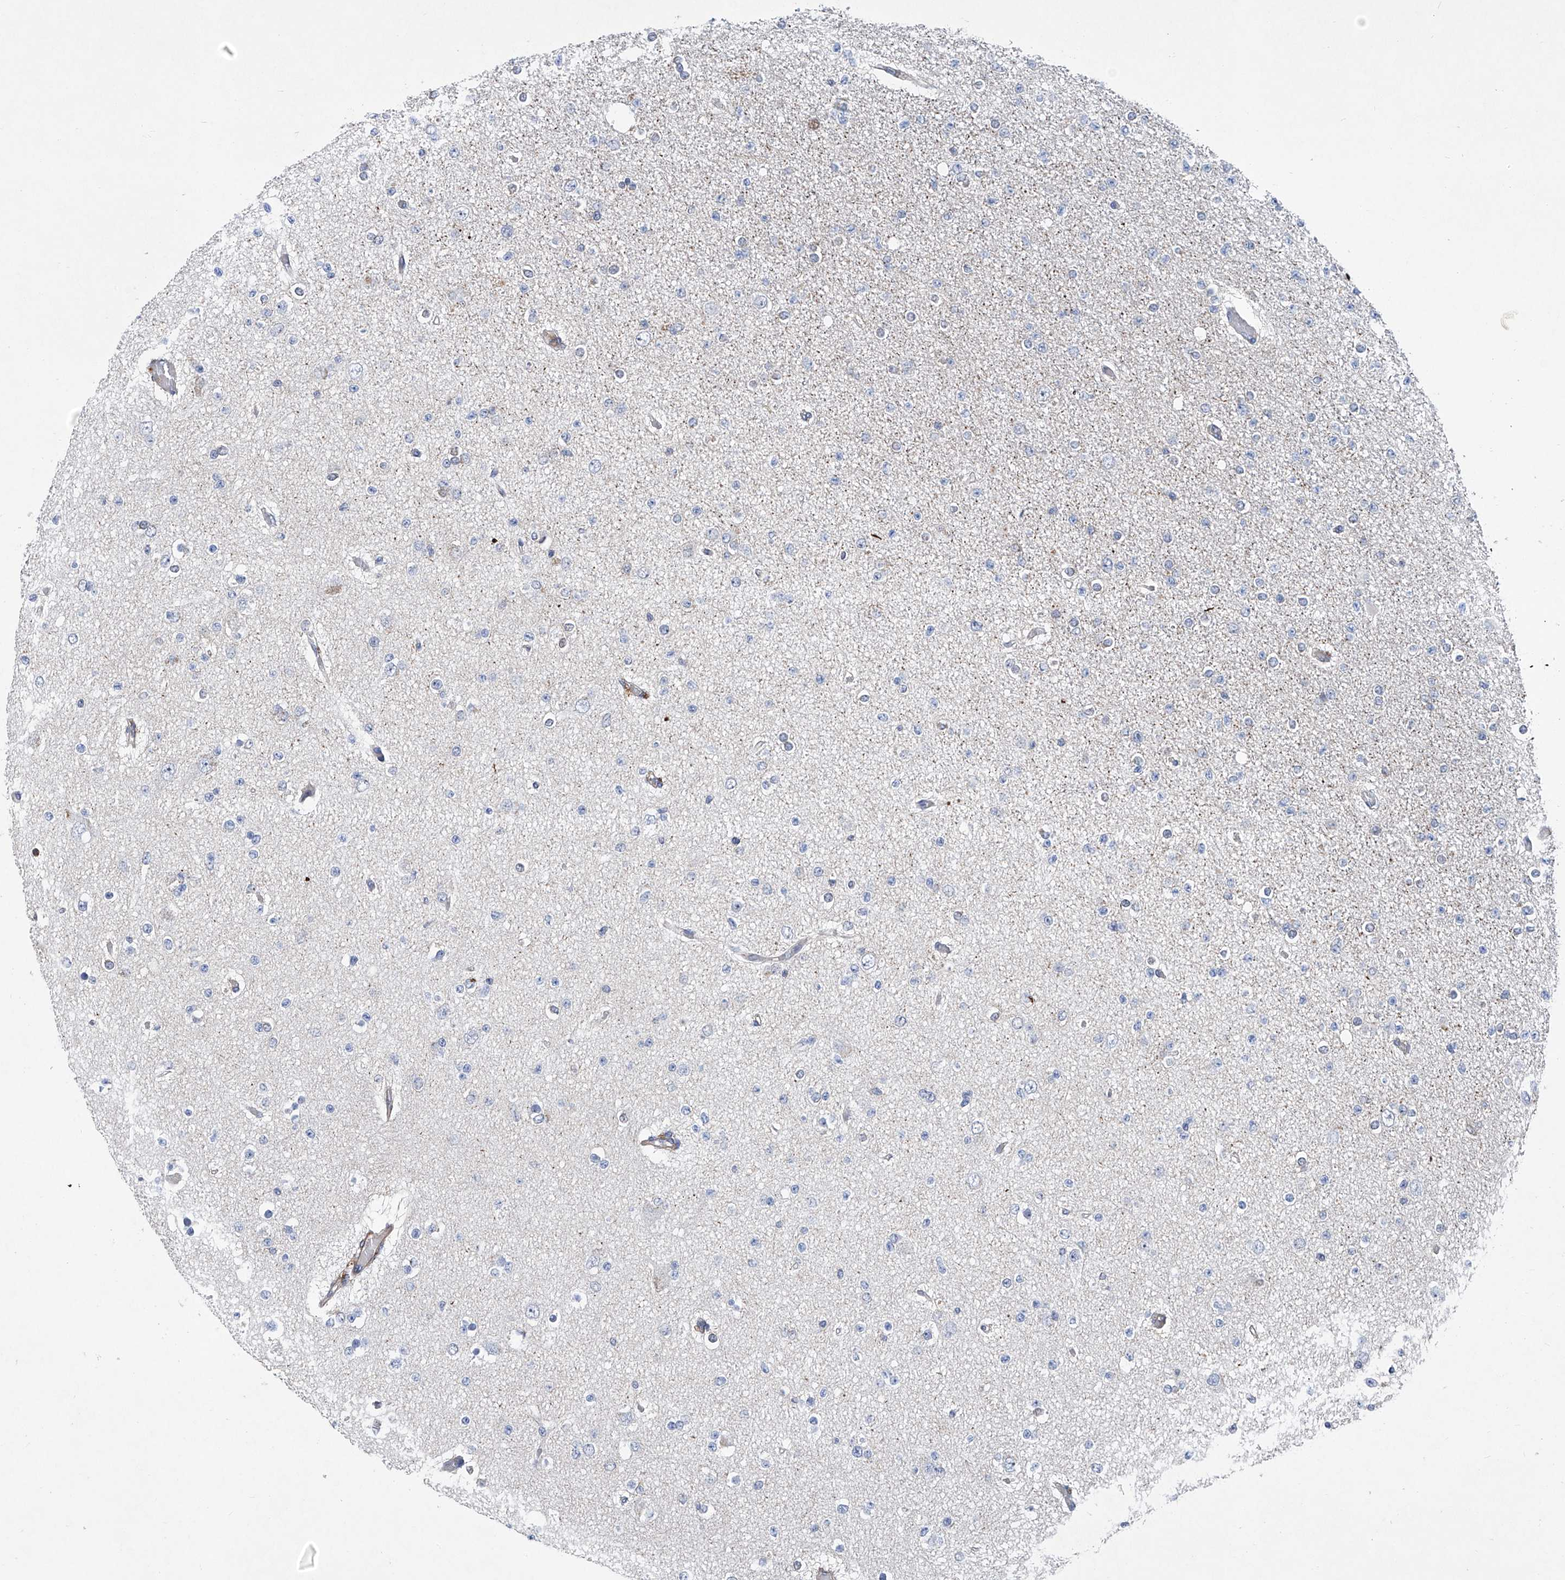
{"staining": {"intensity": "negative", "quantity": "none", "location": "none"}, "tissue": "glioma", "cell_type": "Tumor cells", "image_type": "cancer", "snomed": [{"axis": "morphology", "description": "Glioma, malignant, Low grade"}, {"axis": "topography", "description": "Brain"}], "caption": "Image shows no protein positivity in tumor cells of low-grade glioma (malignant) tissue. Nuclei are stained in blue.", "gene": "NT5C3A", "patient": {"sex": "female", "age": 22}}